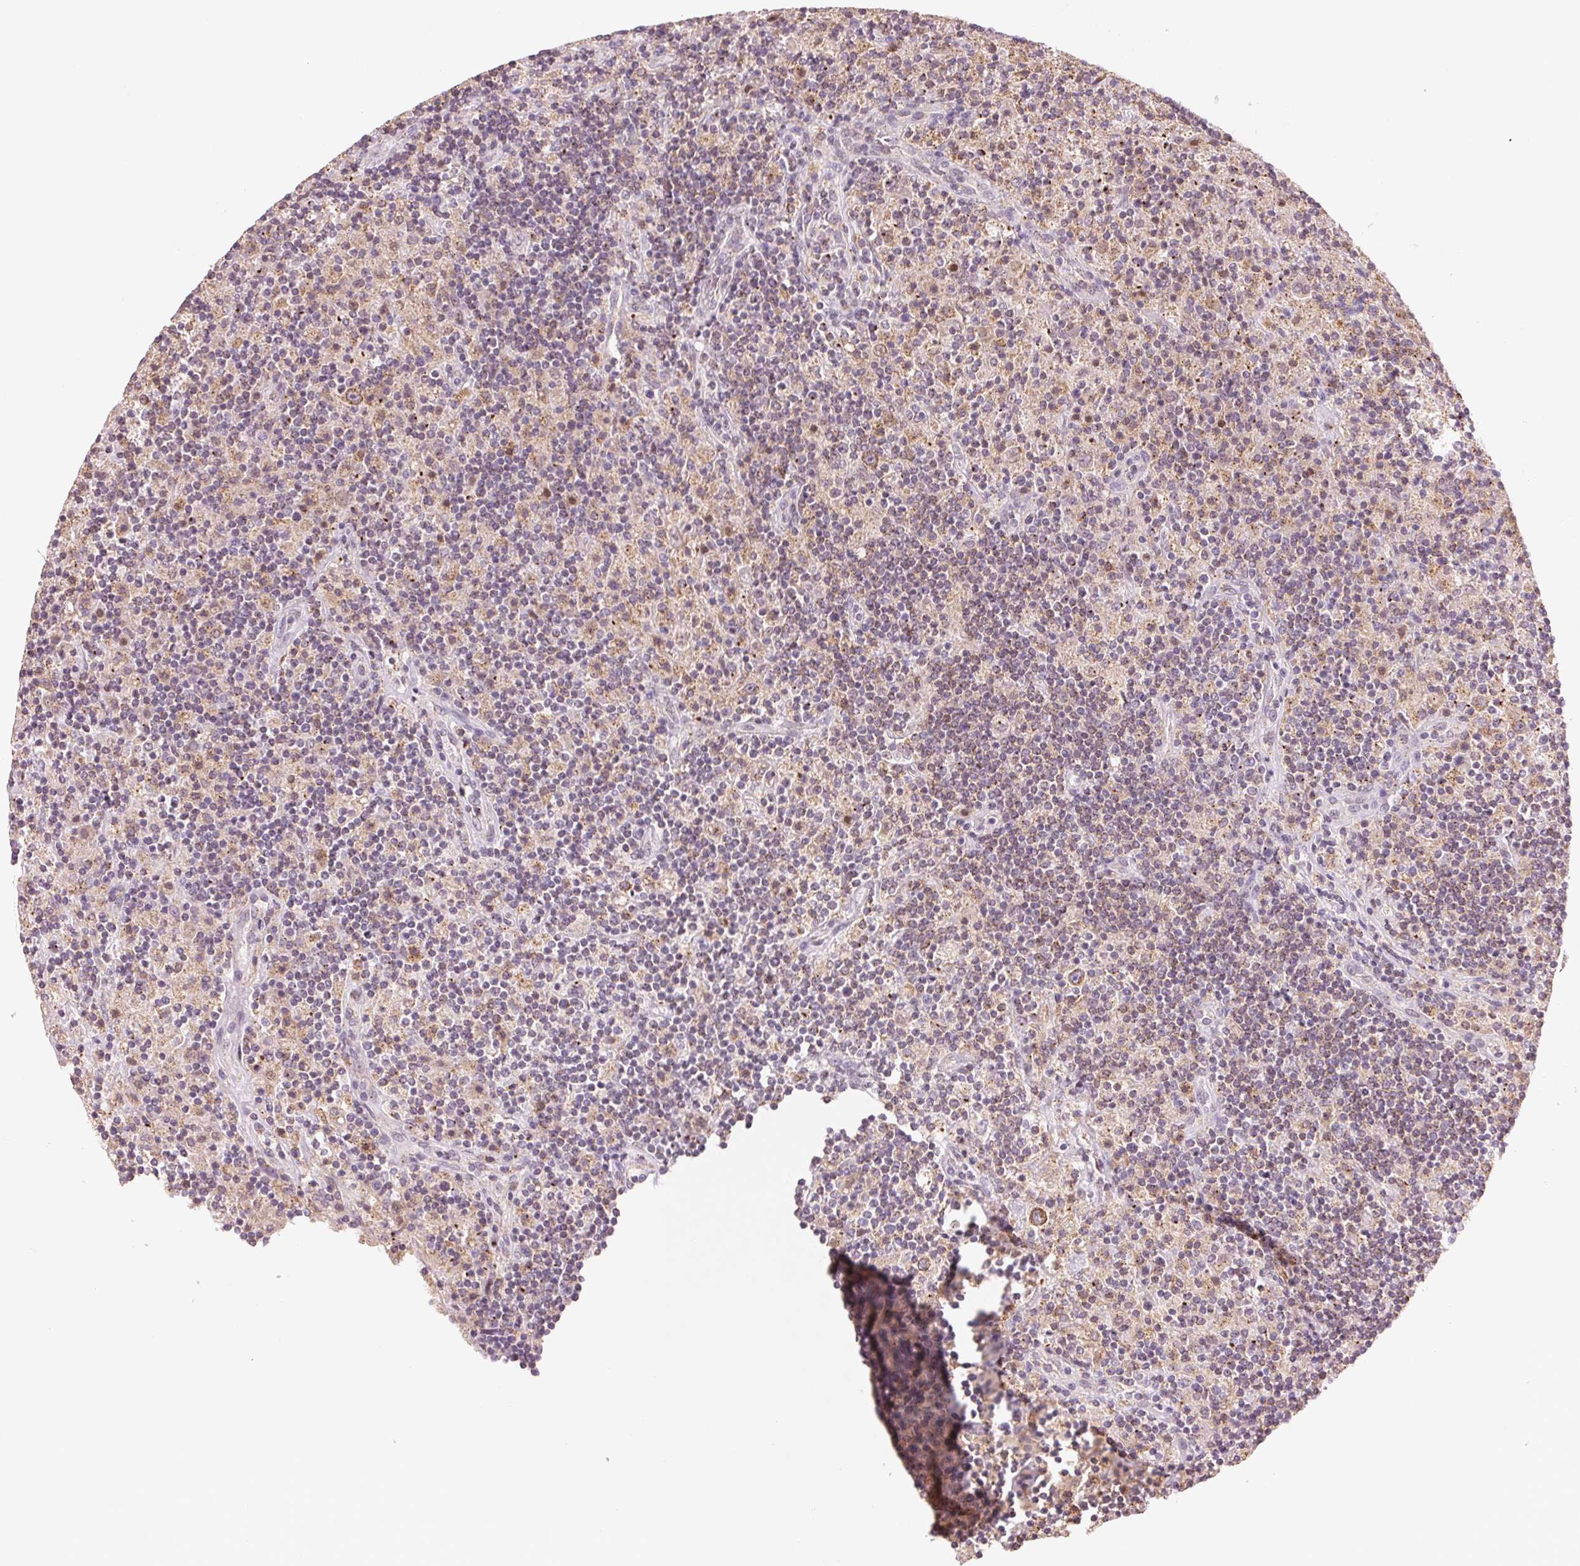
{"staining": {"intensity": "weak", "quantity": "25%-75%", "location": "cytoplasmic/membranous"}, "tissue": "lymphoma", "cell_type": "Tumor cells", "image_type": "cancer", "snomed": [{"axis": "morphology", "description": "Hodgkin's disease, NOS"}, {"axis": "topography", "description": "Lymph node"}], "caption": "Immunohistochemical staining of Hodgkin's disease demonstrates low levels of weak cytoplasmic/membranous expression in about 25%-75% of tumor cells. The protein is shown in brown color, while the nuclei are stained blue.", "gene": "HOXB13", "patient": {"sex": "male", "age": 70}}